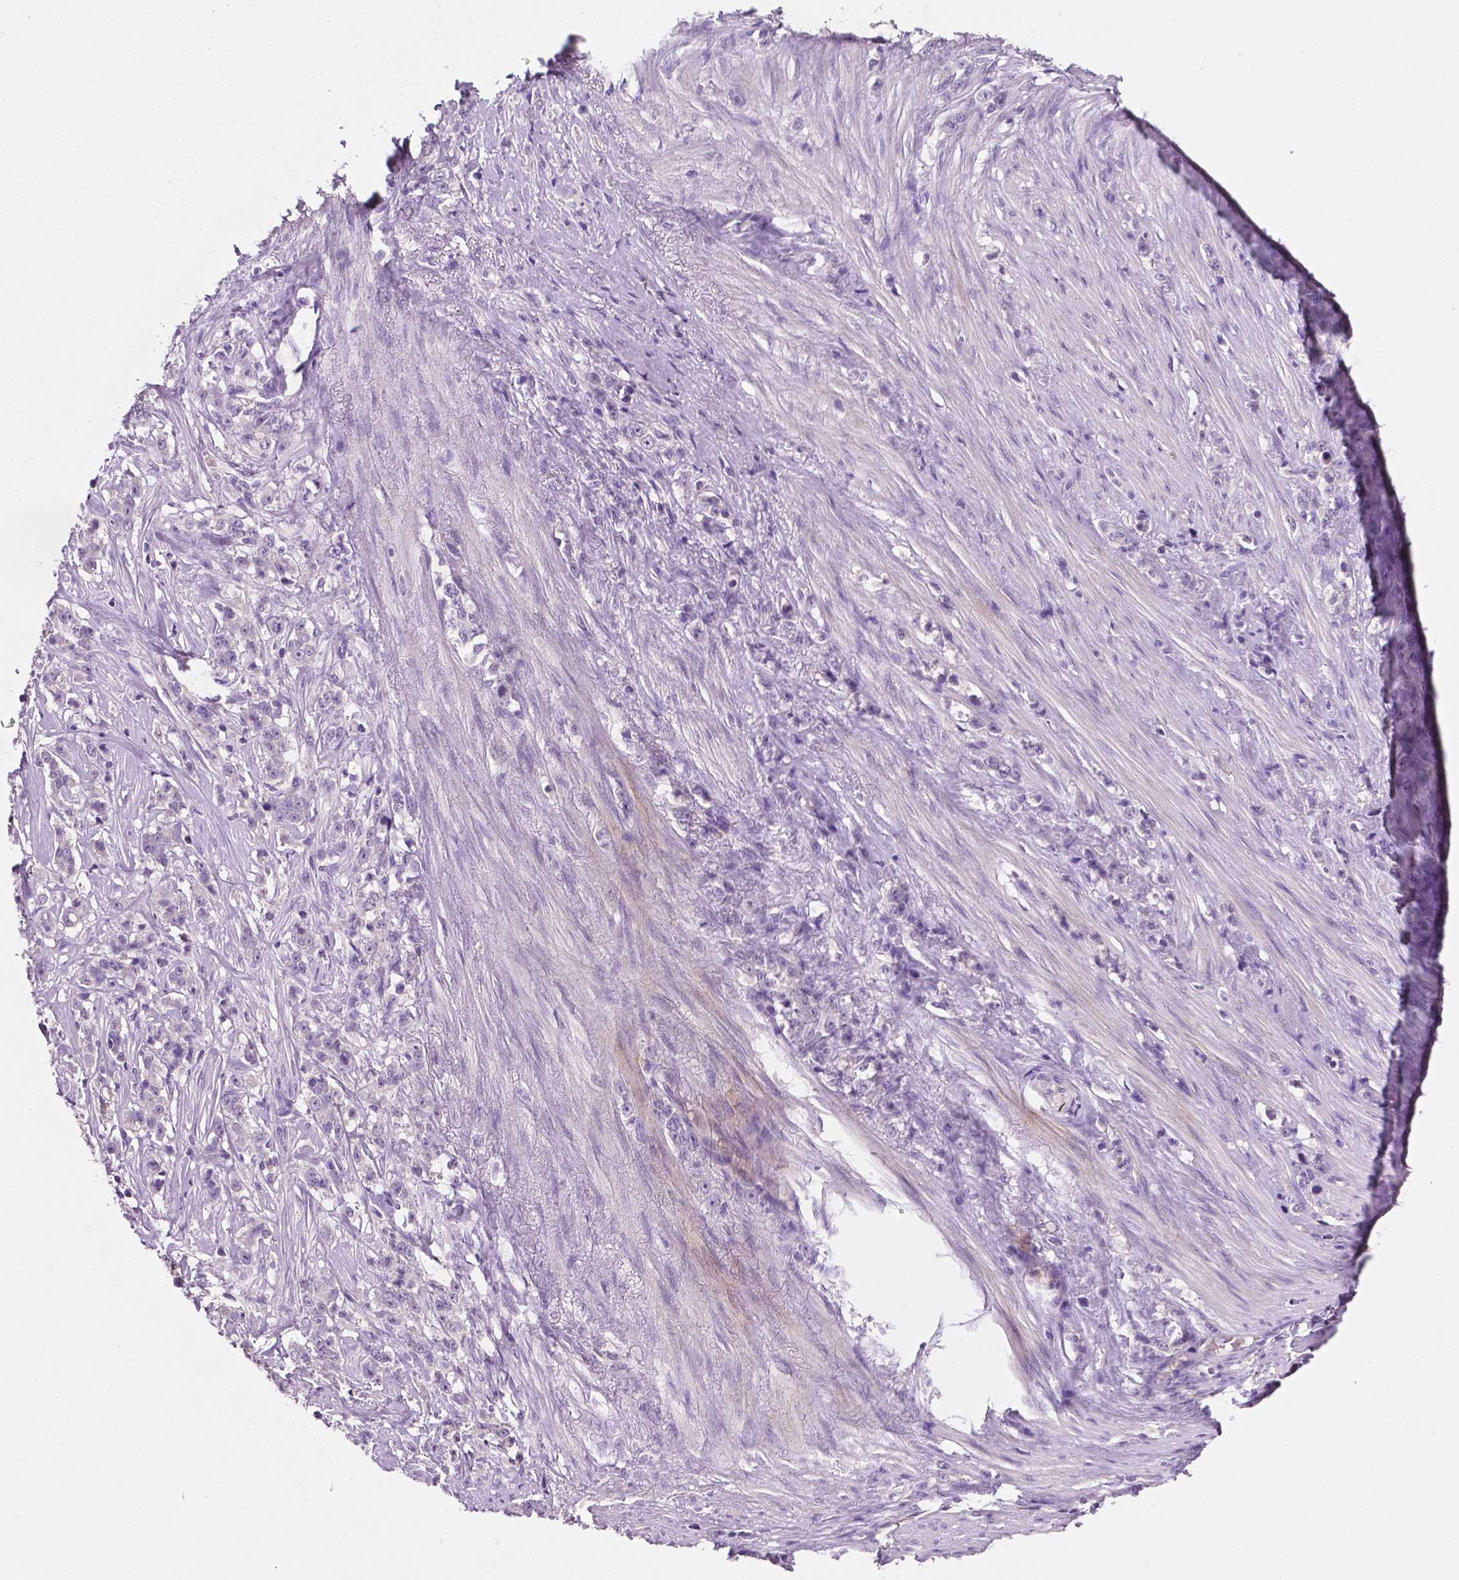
{"staining": {"intensity": "negative", "quantity": "none", "location": "none"}, "tissue": "stomach cancer", "cell_type": "Tumor cells", "image_type": "cancer", "snomed": [{"axis": "morphology", "description": "Adenocarcinoma, NOS"}, {"axis": "topography", "description": "Stomach, lower"}], "caption": "Tumor cells show no significant expression in stomach cancer (adenocarcinoma).", "gene": "EGFR", "patient": {"sex": "male", "age": 88}}